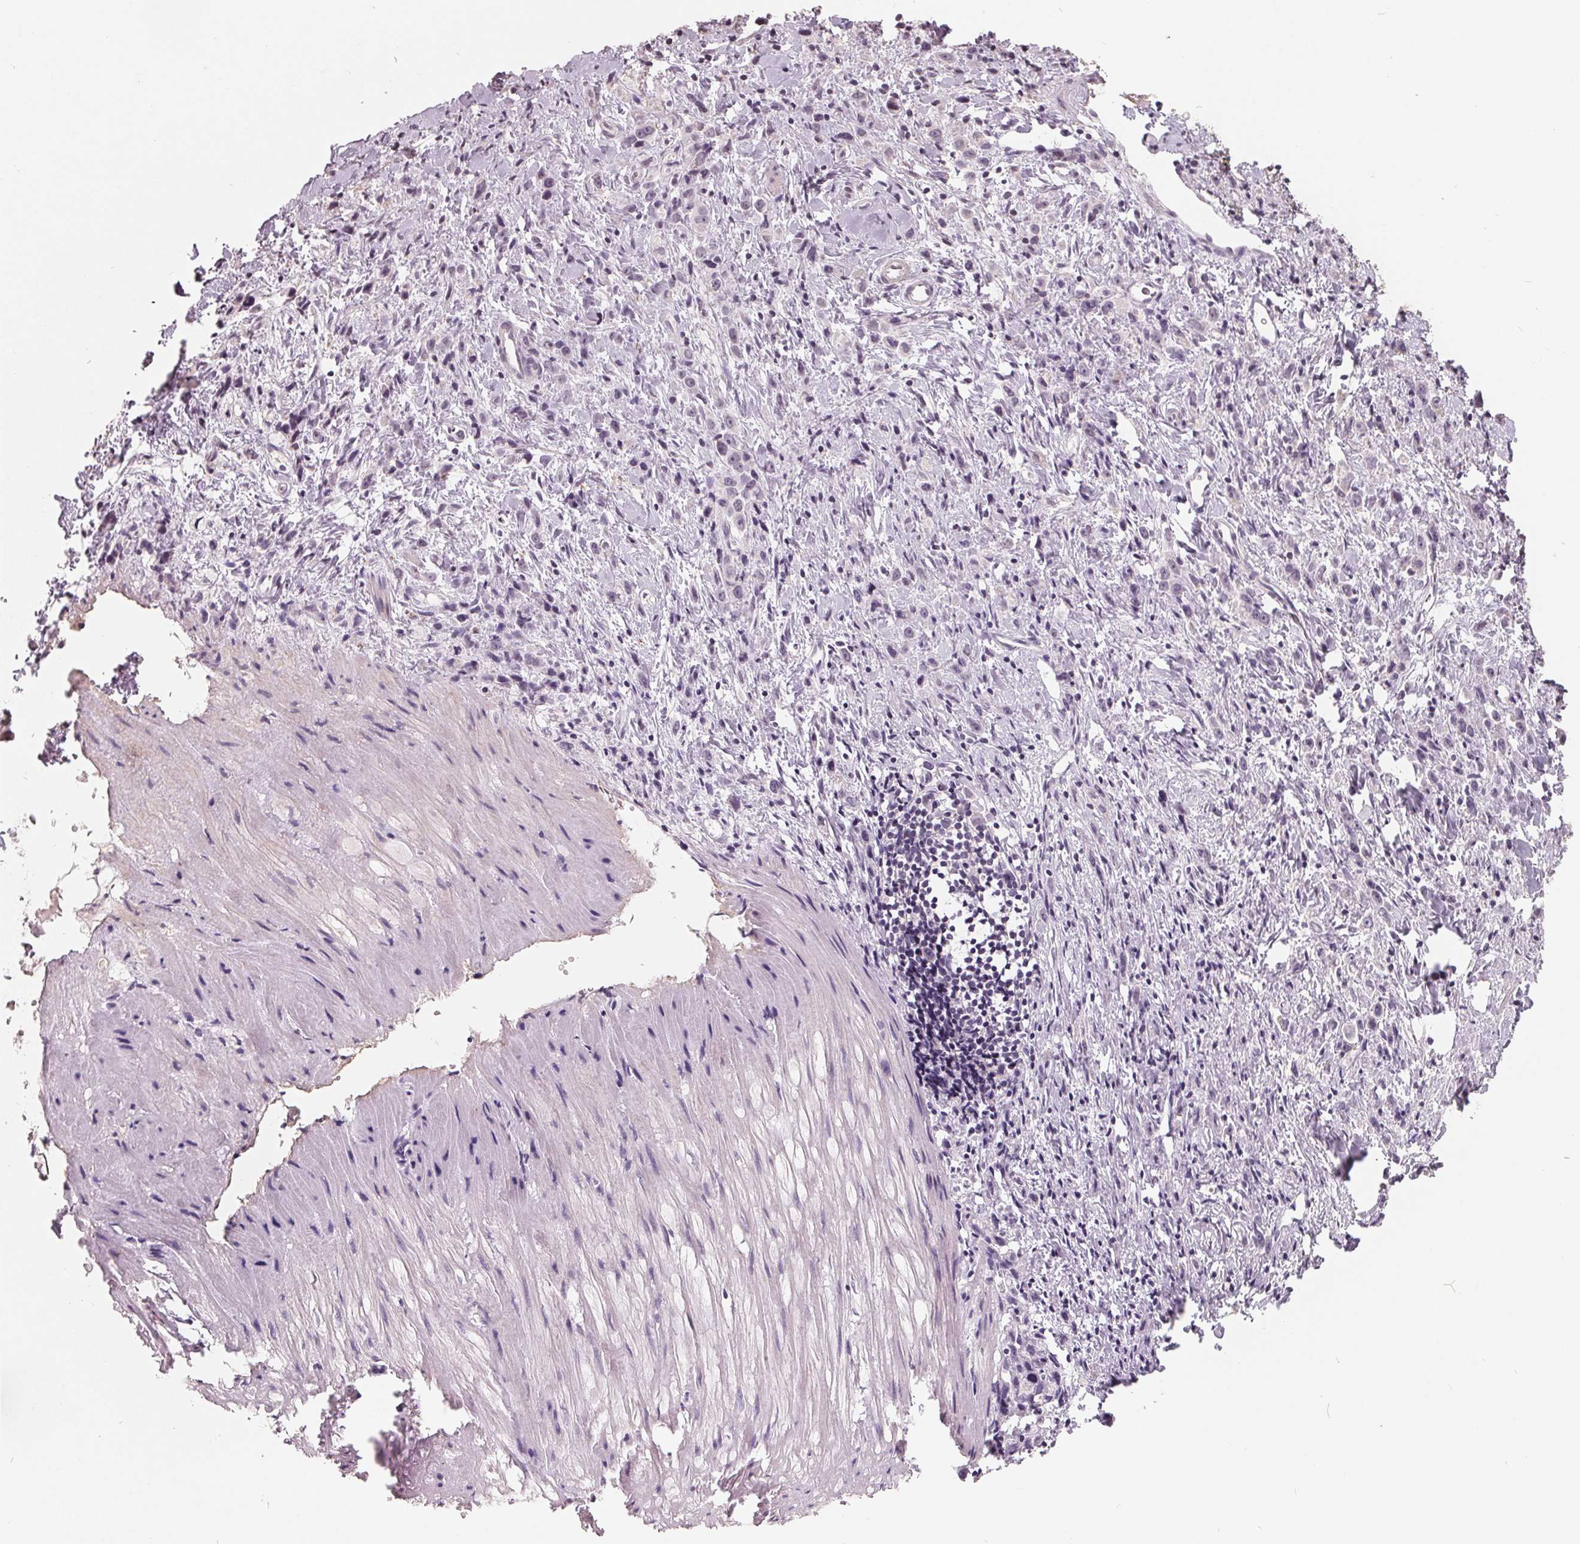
{"staining": {"intensity": "negative", "quantity": "none", "location": "none"}, "tissue": "stomach cancer", "cell_type": "Tumor cells", "image_type": "cancer", "snomed": [{"axis": "morphology", "description": "Adenocarcinoma, NOS"}, {"axis": "topography", "description": "Stomach"}], "caption": "Tumor cells show no significant protein staining in stomach cancer.", "gene": "FTCD", "patient": {"sex": "male", "age": 47}}